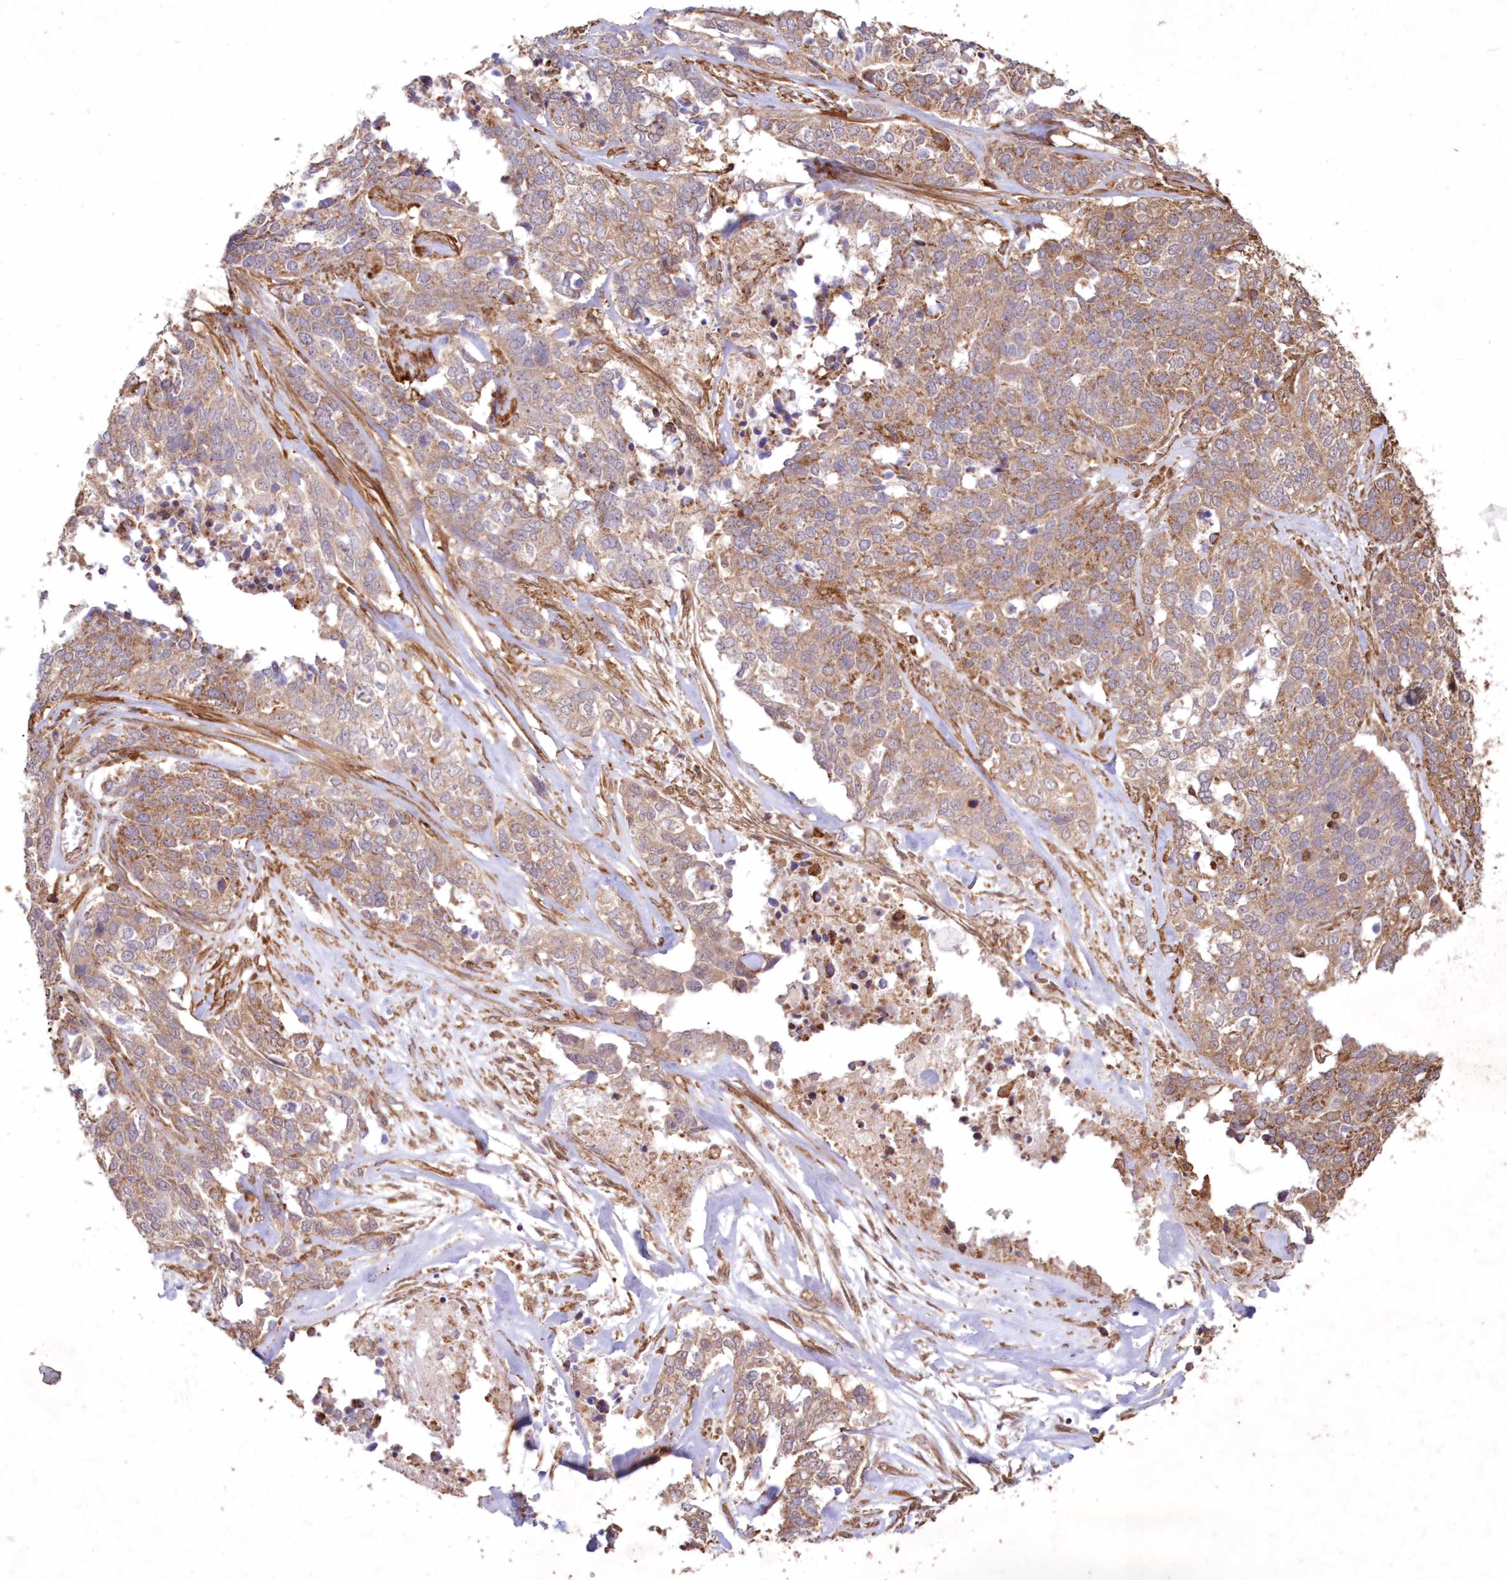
{"staining": {"intensity": "moderate", "quantity": ">75%", "location": "cytoplasmic/membranous"}, "tissue": "ovarian cancer", "cell_type": "Tumor cells", "image_type": "cancer", "snomed": [{"axis": "morphology", "description": "Cystadenocarcinoma, serous, NOS"}, {"axis": "topography", "description": "Ovary"}], "caption": "This is a histology image of IHC staining of ovarian serous cystadenocarcinoma, which shows moderate positivity in the cytoplasmic/membranous of tumor cells.", "gene": "TMEM139", "patient": {"sex": "female", "age": 44}}